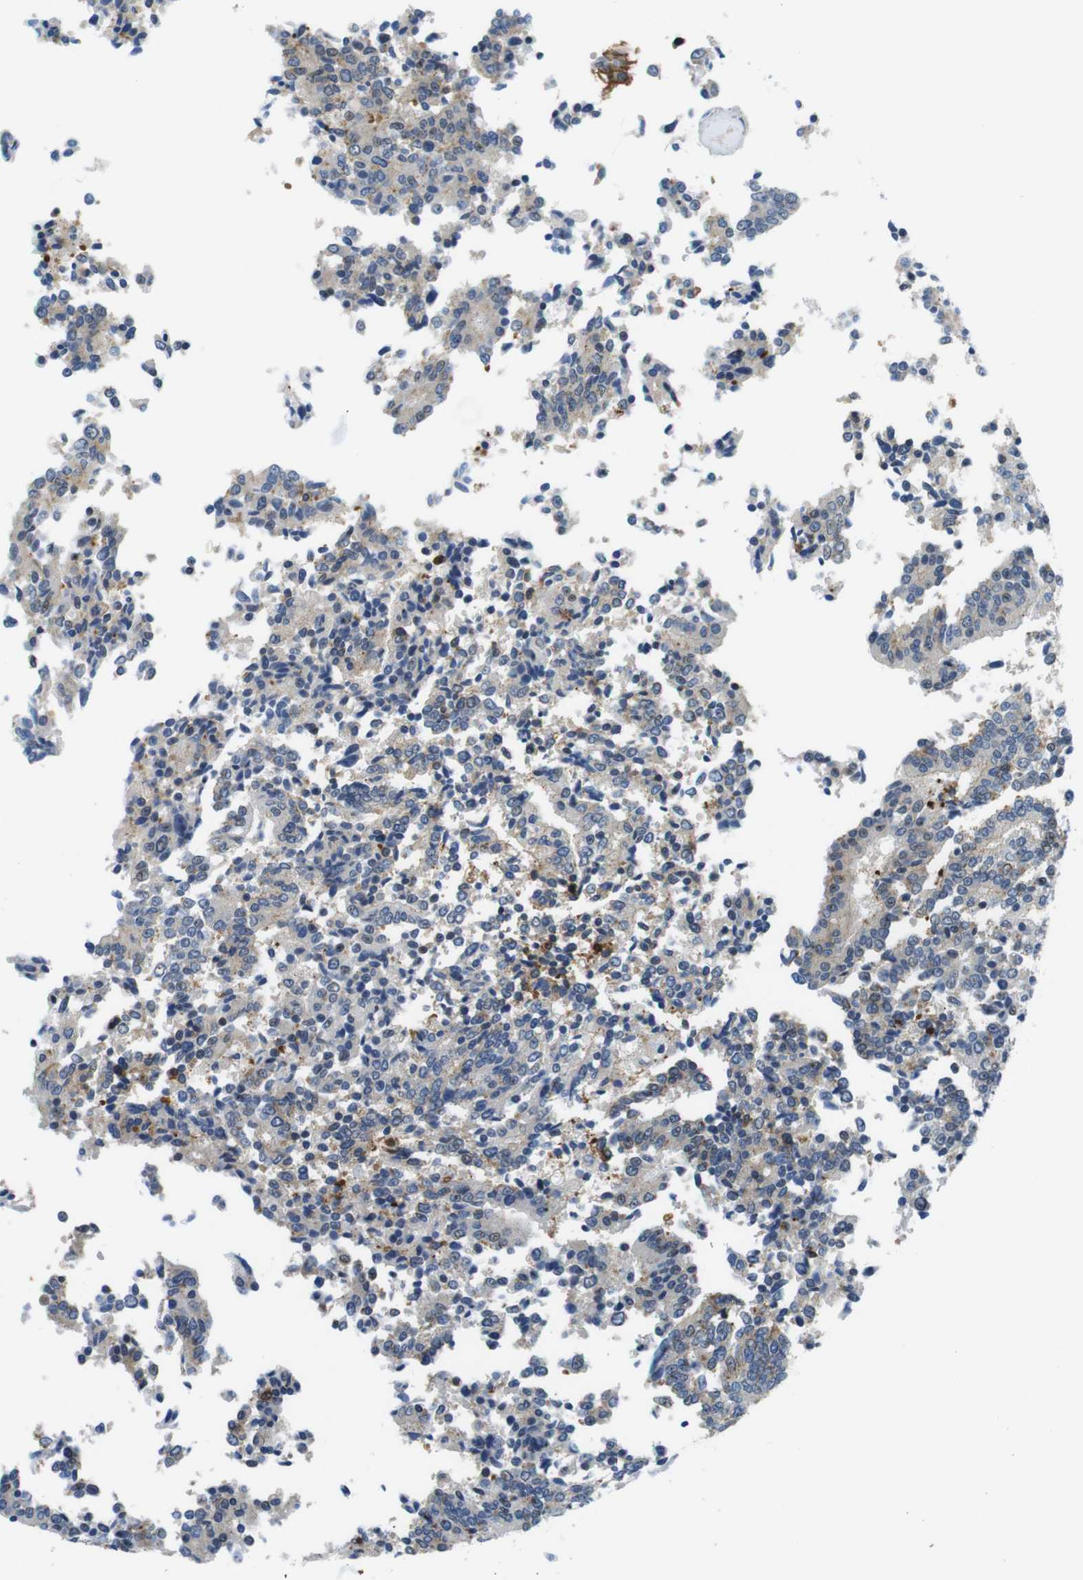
{"staining": {"intensity": "weak", "quantity": "<25%", "location": "cytoplasmic/membranous"}, "tissue": "prostate cancer", "cell_type": "Tumor cells", "image_type": "cancer", "snomed": [{"axis": "morphology", "description": "Normal tissue, NOS"}, {"axis": "morphology", "description": "Adenocarcinoma, High grade"}, {"axis": "topography", "description": "Prostate"}, {"axis": "topography", "description": "Seminal veicle"}], "caption": "This is an immunohistochemistry image of prostate adenocarcinoma (high-grade). There is no staining in tumor cells.", "gene": "ZDHHC3", "patient": {"sex": "male", "age": 55}}